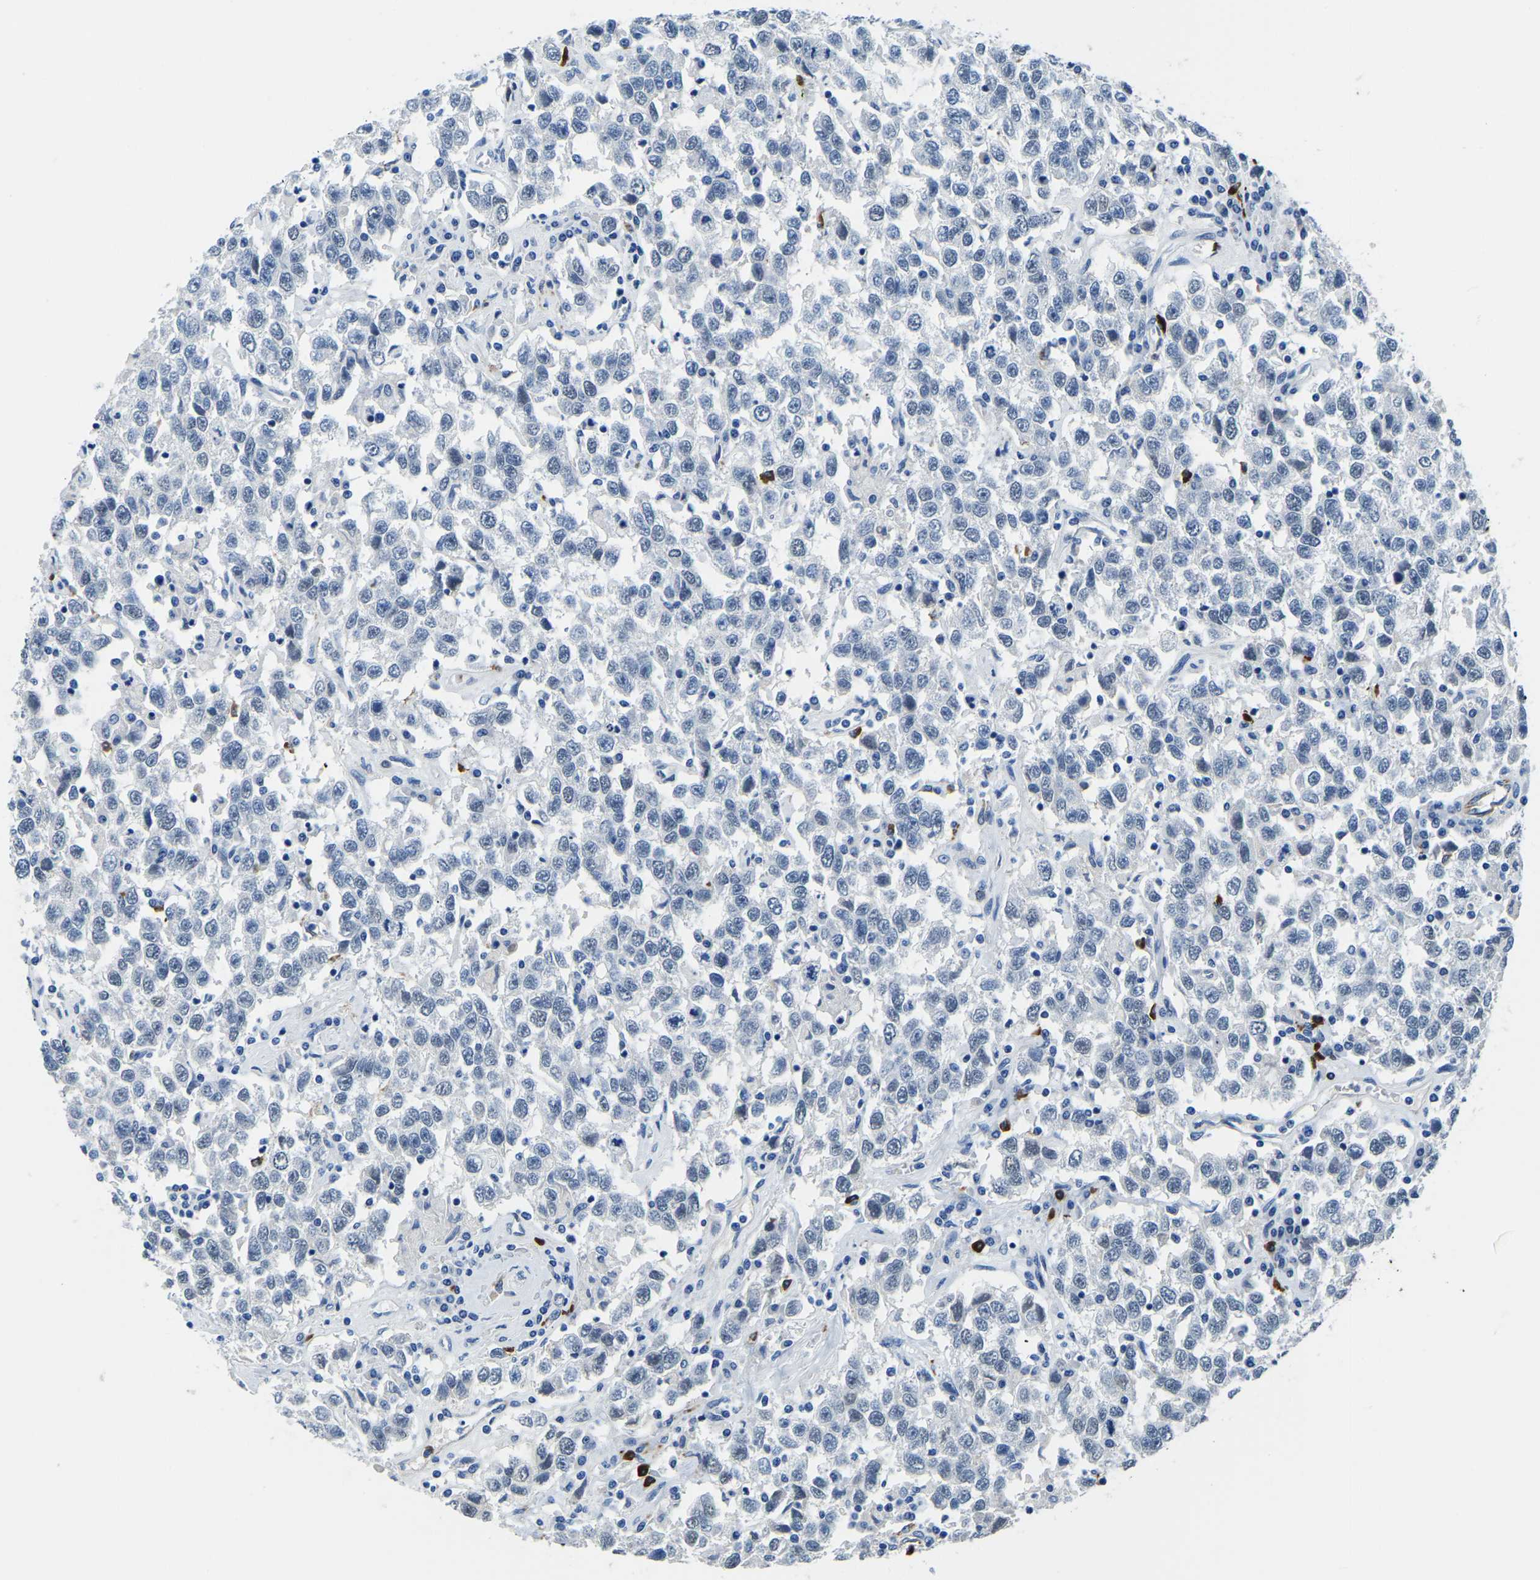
{"staining": {"intensity": "negative", "quantity": "none", "location": "none"}, "tissue": "testis cancer", "cell_type": "Tumor cells", "image_type": "cancer", "snomed": [{"axis": "morphology", "description": "Seminoma, NOS"}, {"axis": "topography", "description": "Testis"}], "caption": "Tumor cells show no significant protein positivity in seminoma (testis). (DAB IHC with hematoxylin counter stain).", "gene": "MS4A3", "patient": {"sex": "male", "age": 41}}